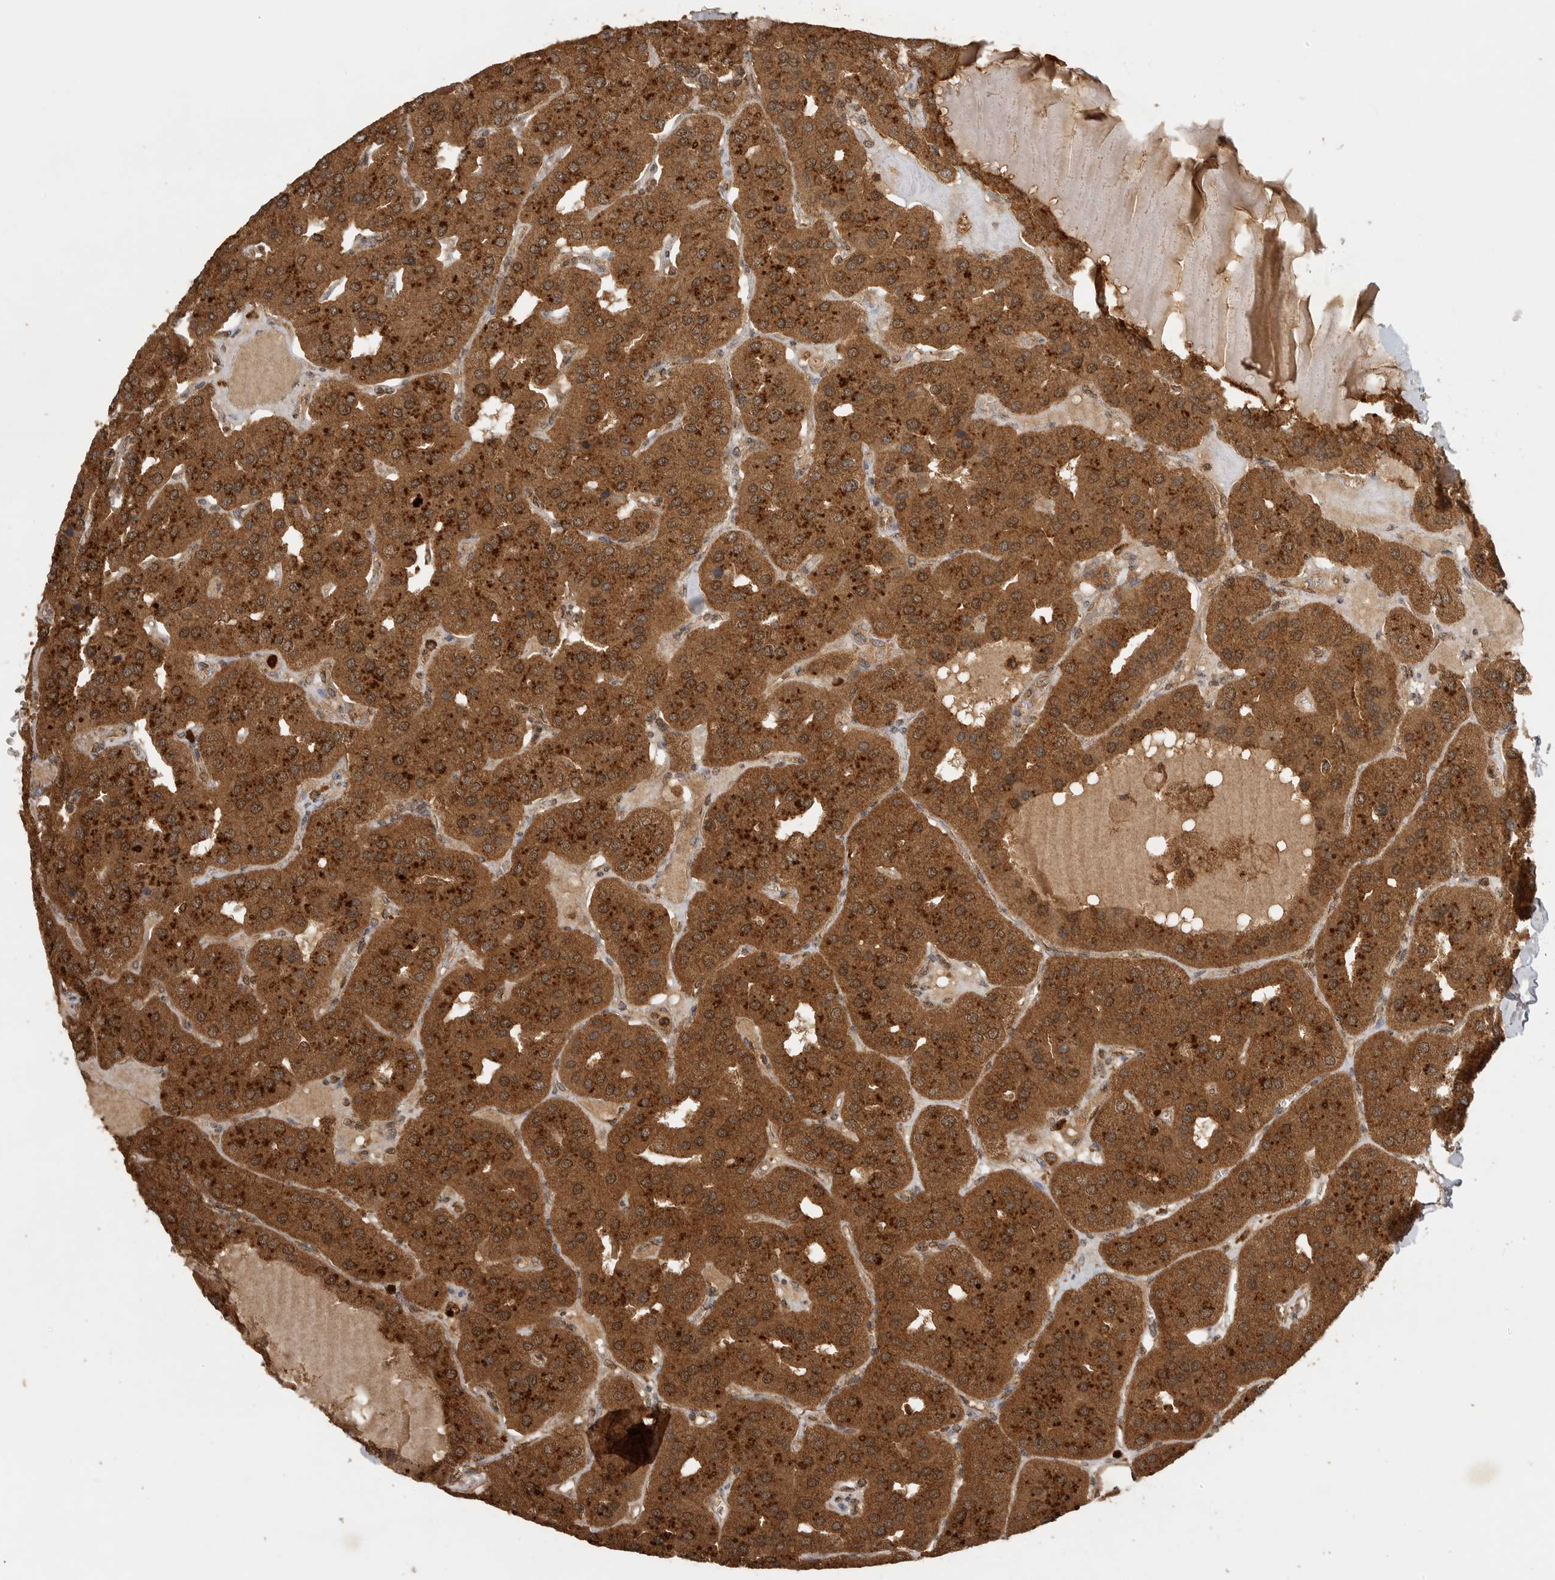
{"staining": {"intensity": "strong", "quantity": ">75%", "location": "cytoplasmic/membranous,nuclear"}, "tissue": "parathyroid gland", "cell_type": "Glandular cells", "image_type": "normal", "snomed": [{"axis": "morphology", "description": "Normal tissue, NOS"}, {"axis": "morphology", "description": "Adenoma, NOS"}, {"axis": "topography", "description": "Parathyroid gland"}], "caption": "An immunohistochemistry image of unremarkable tissue is shown. Protein staining in brown shows strong cytoplasmic/membranous,nuclear positivity in parathyroid gland within glandular cells. The staining was performed using DAB (3,3'-diaminobenzidine) to visualize the protein expression in brown, while the nuclei were stained in blue with hematoxylin (Magnification: 20x).", "gene": "ICOSLG", "patient": {"sex": "female", "age": 86}}